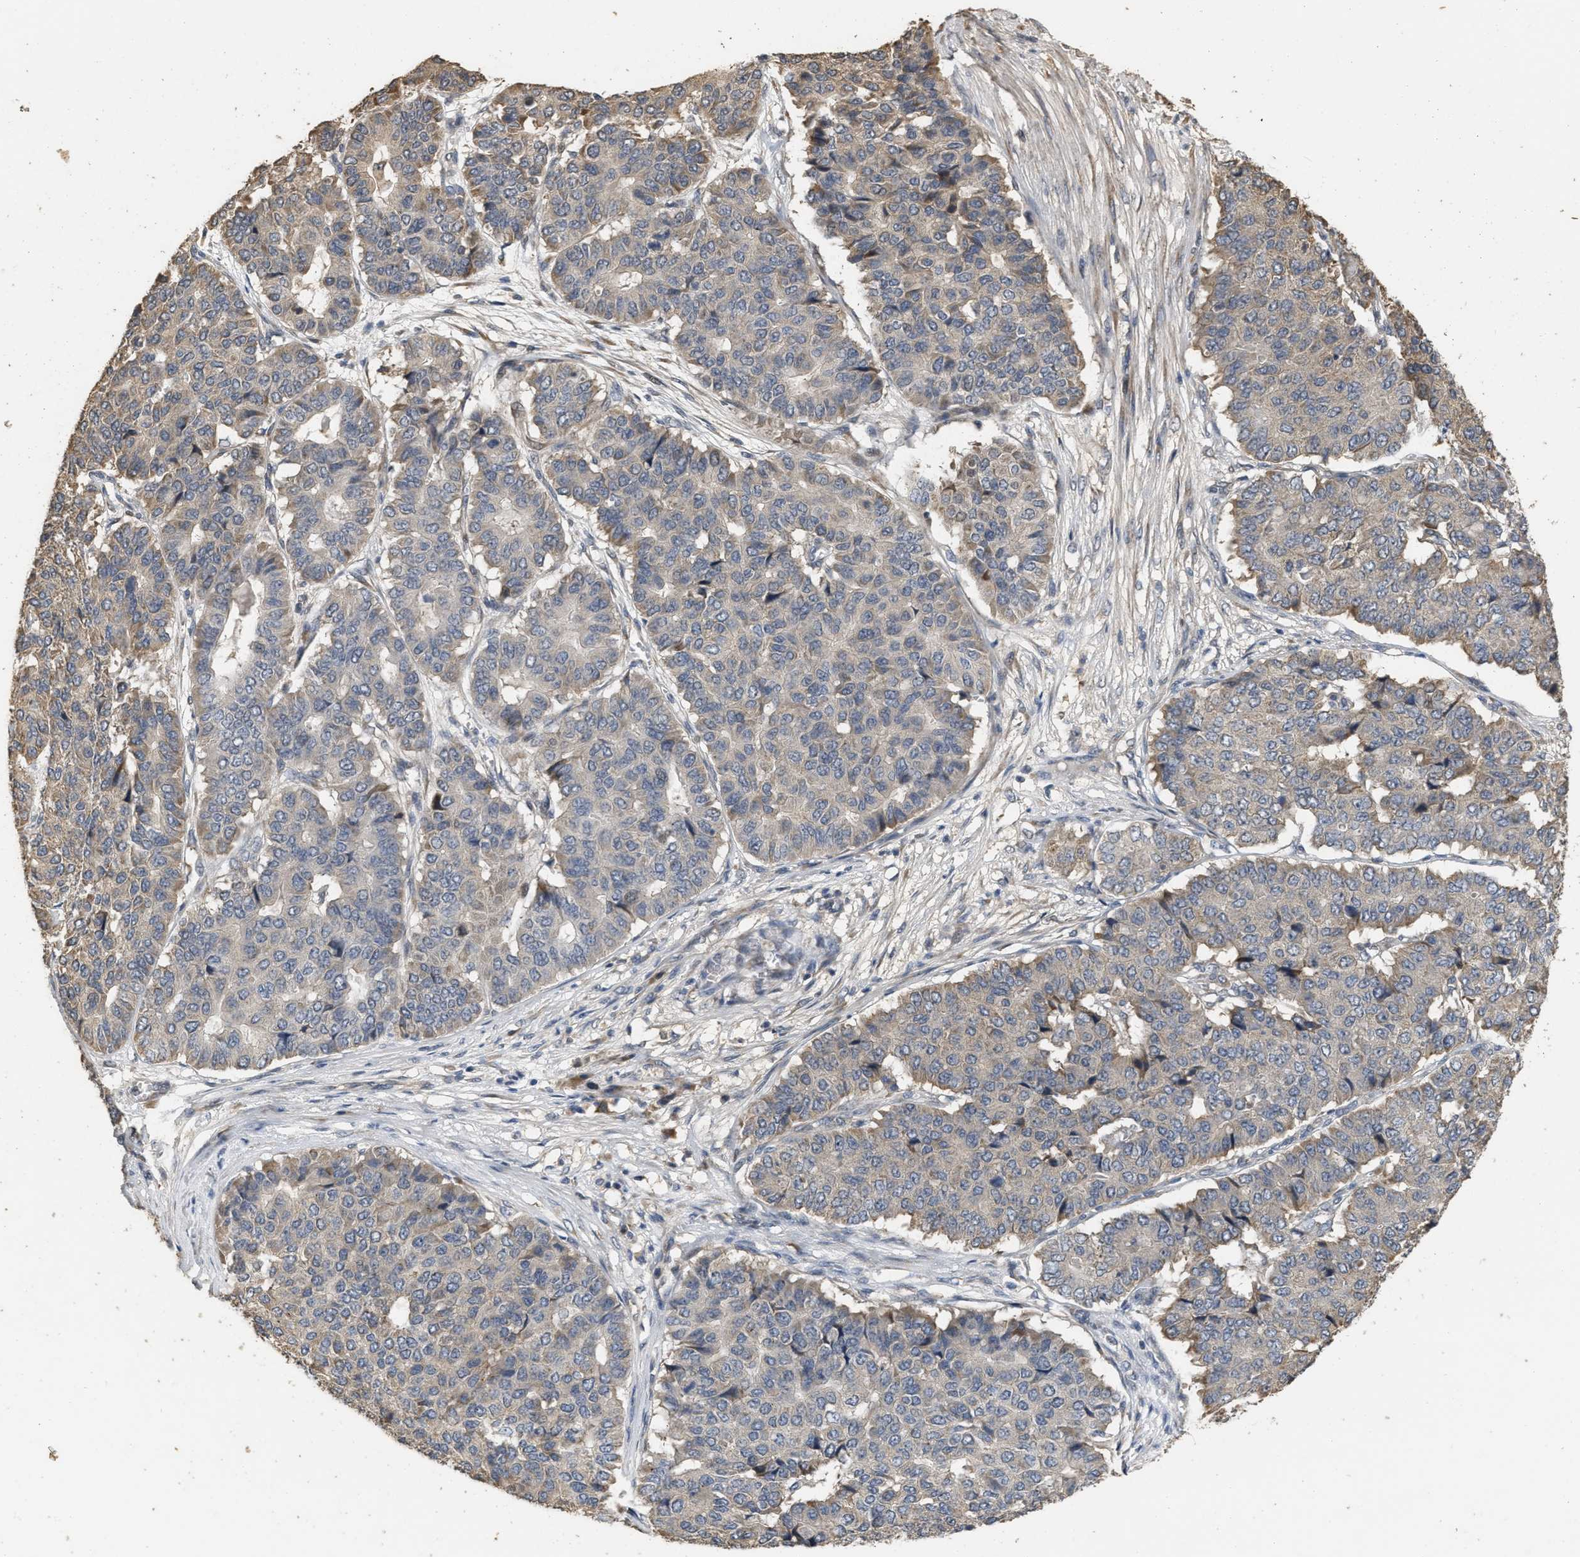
{"staining": {"intensity": "weak", "quantity": "<25%", "location": "cytoplasmic/membranous"}, "tissue": "pancreatic cancer", "cell_type": "Tumor cells", "image_type": "cancer", "snomed": [{"axis": "morphology", "description": "Adenocarcinoma, NOS"}, {"axis": "topography", "description": "Pancreas"}], "caption": "Photomicrograph shows no protein staining in tumor cells of pancreatic cancer tissue.", "gene": "NCS1", "patient": {"sex": "male", "age": 50}}